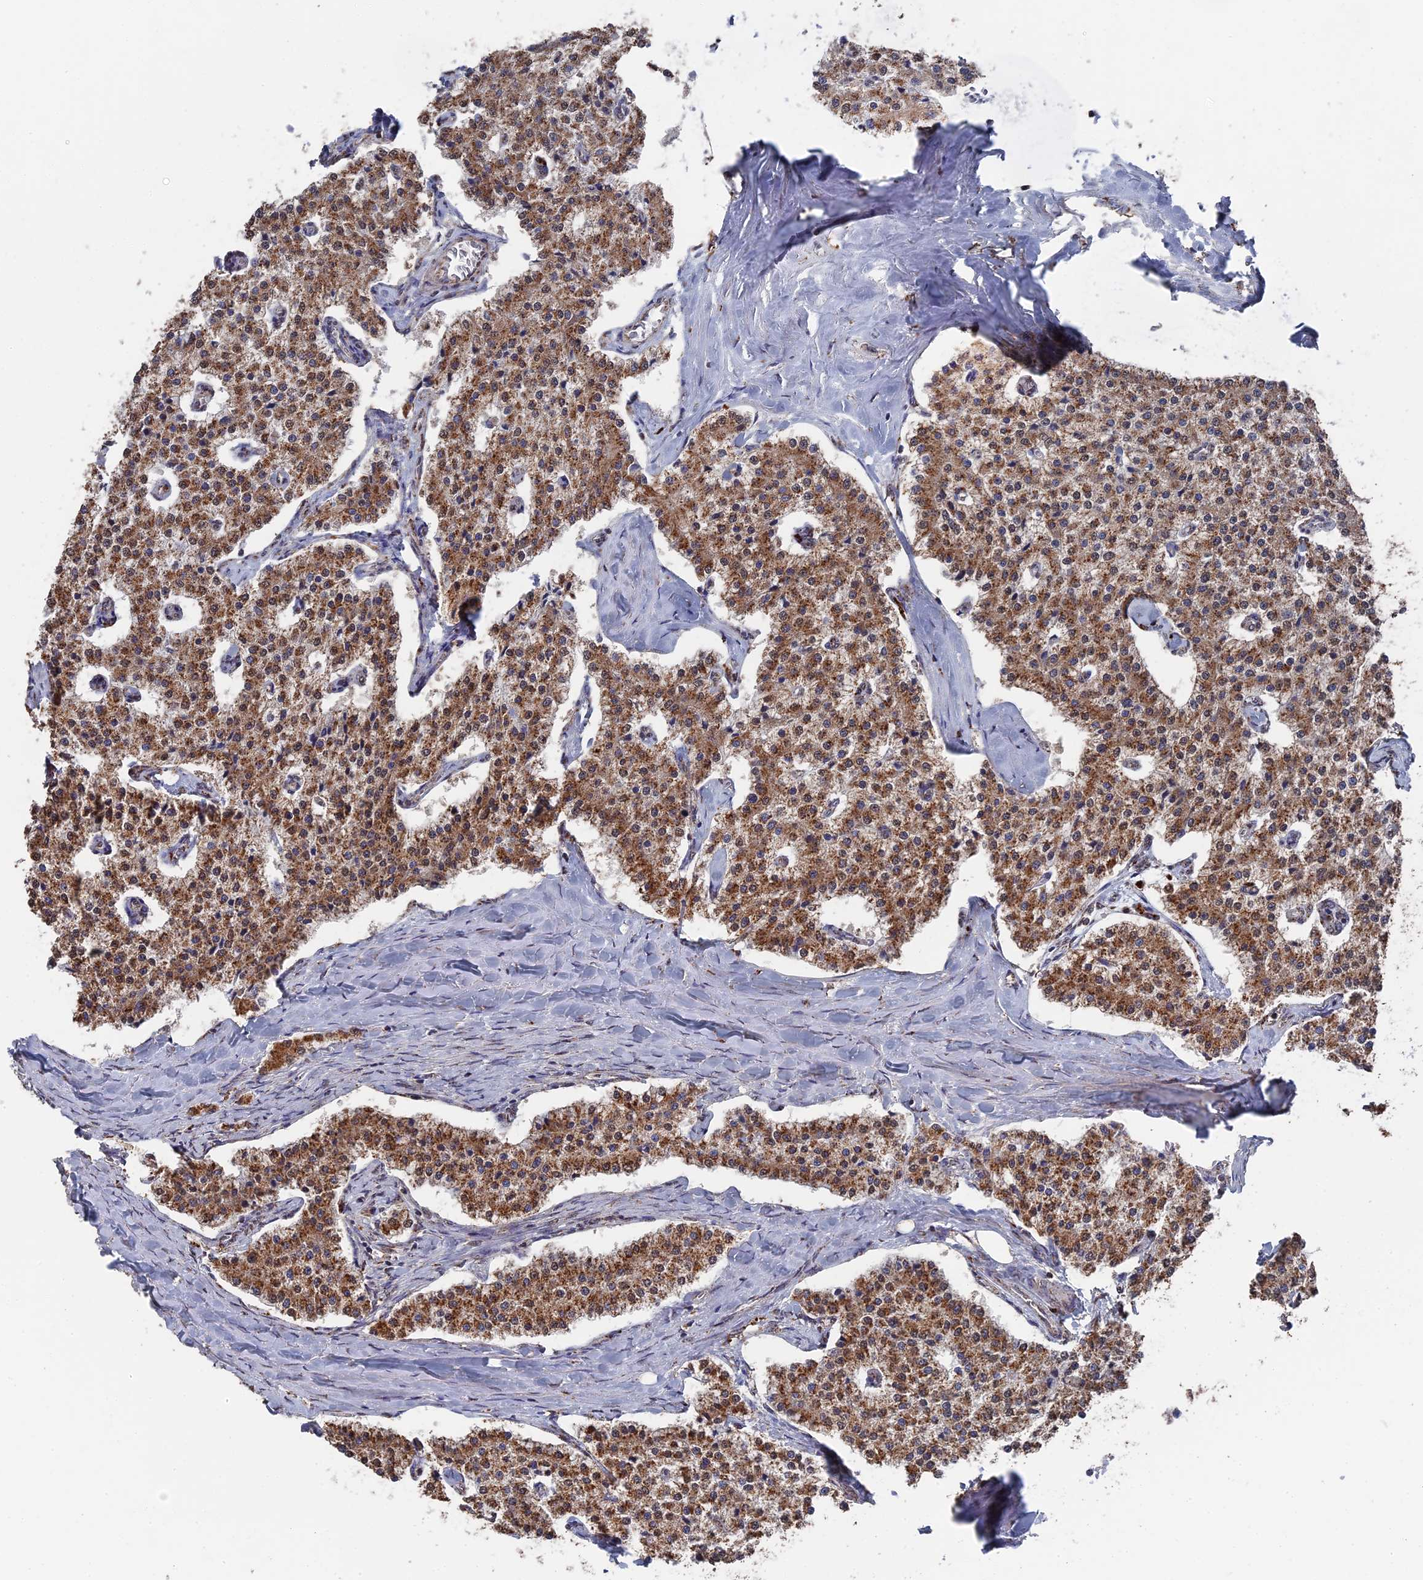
{"staining": {"intensity": "moderate", "quantity": ">75%", "location": "cytoplasmic/membranous"}, "tissue": "carcinoid", "cell_type": "Tumor cells", "image_type": "cancer", "snomed": [{"axis": "morphology", "description": "Carcinoid, malignant, NOS"}, {"axis": "topography", "description": "Colon"}], "caption": "Immunohistochemistry (IHC) (DAB (3,3'-diaminobenzidine)) staining of carcinoid (malignant) reveals moderate cytoplasmic/membranous protein staining in approximately >75% of tumor cells.", "gene": "SMG9", "patient": {"sex": "female", "age": 52}}